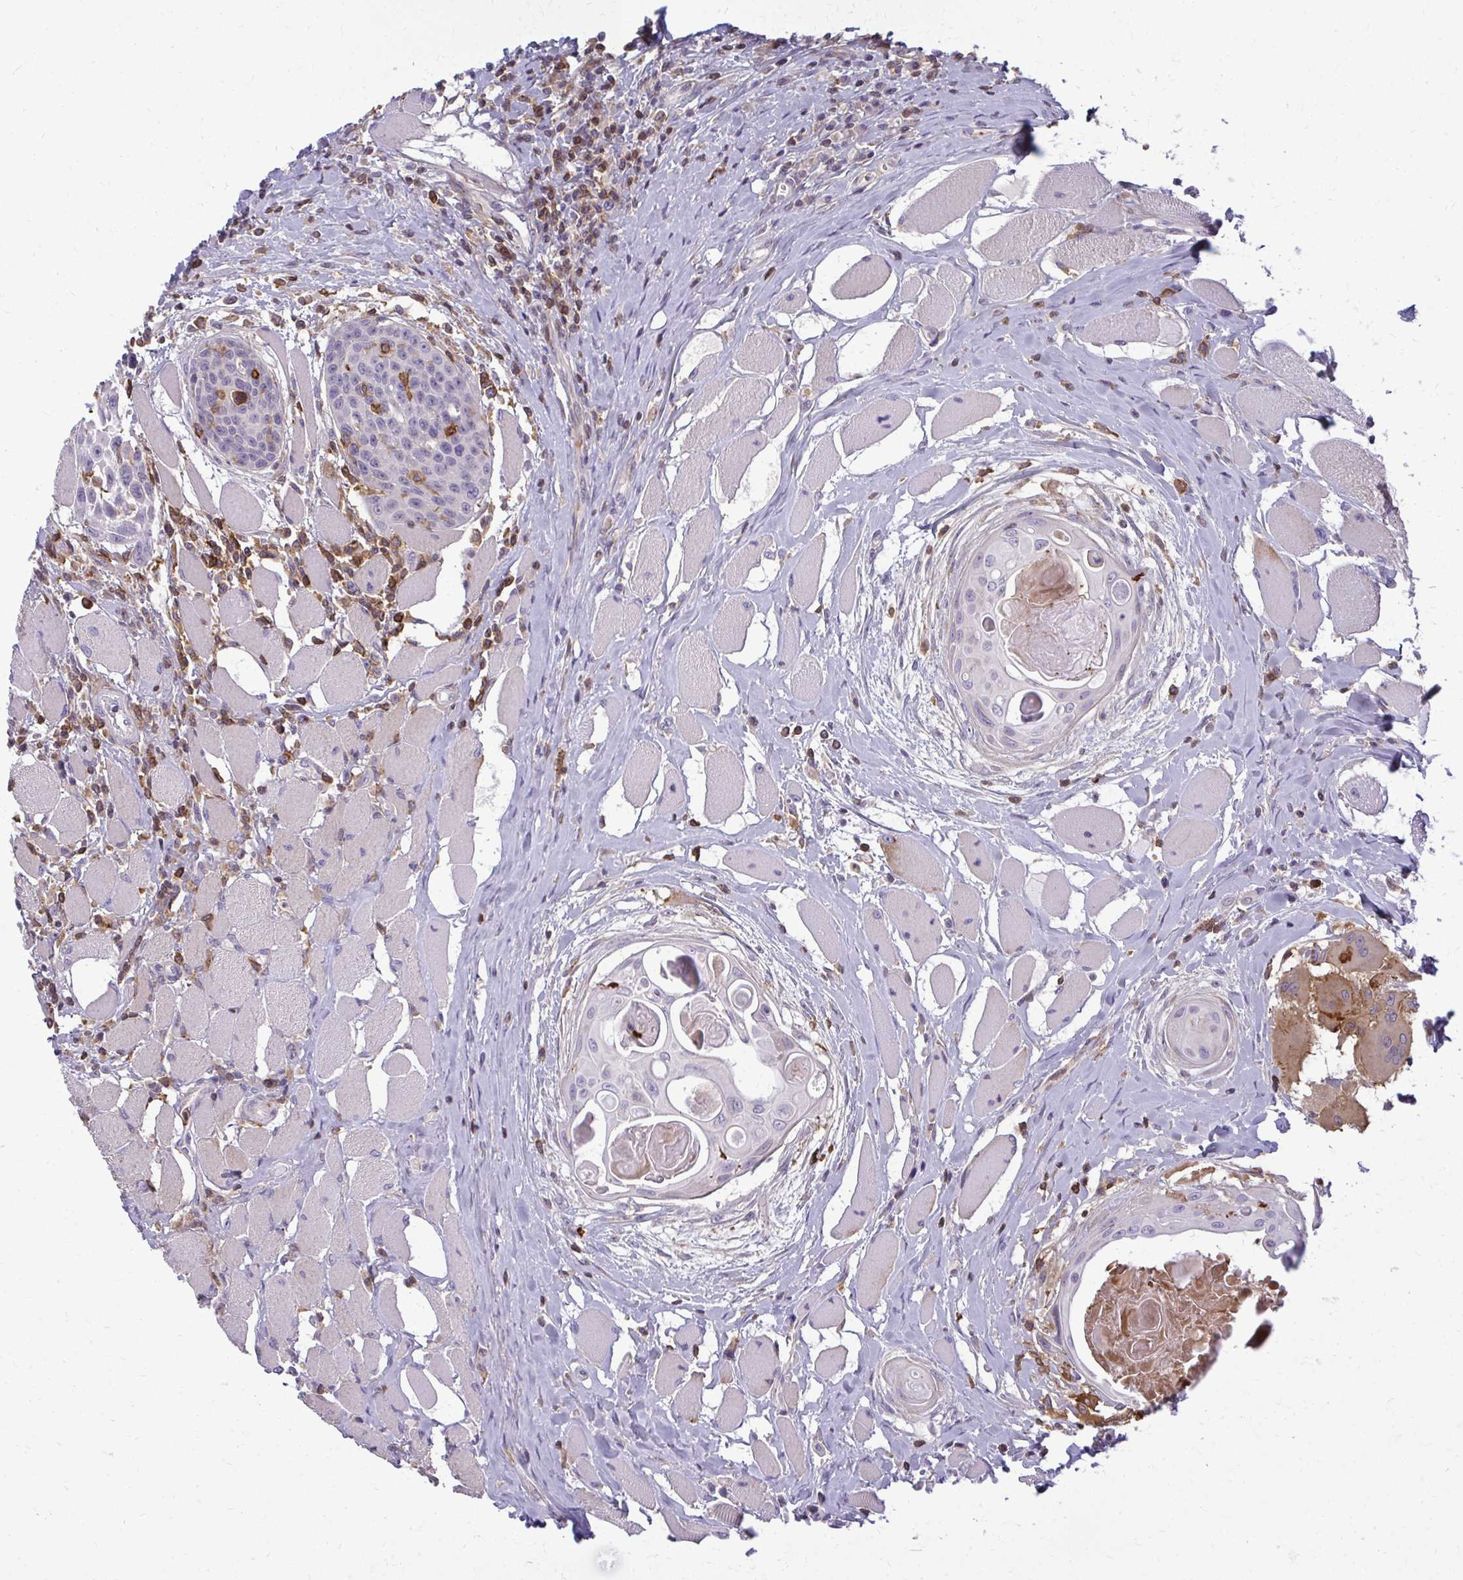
{"staining": {"intensity": "negative", "quantity": "none", "location": "none"}, "tissue": "head and neck cancer", "cell_type": "Tumor cells", "image_type": "cancer", "snomed": [{"axis": "morphology", "description": "Squamous cell carcinoma, NOS"}, {"axis": "topography", "description": "Head-Neck"}], "caption": "A photomicrograph of head and neck cancer stained for a protein displays no brown staining in tumor cells. (Brightfield microscopy of DAB IHC at high magnification).", "gene": "AP5M1", "patient": {"sex": "female", "age": 73}}